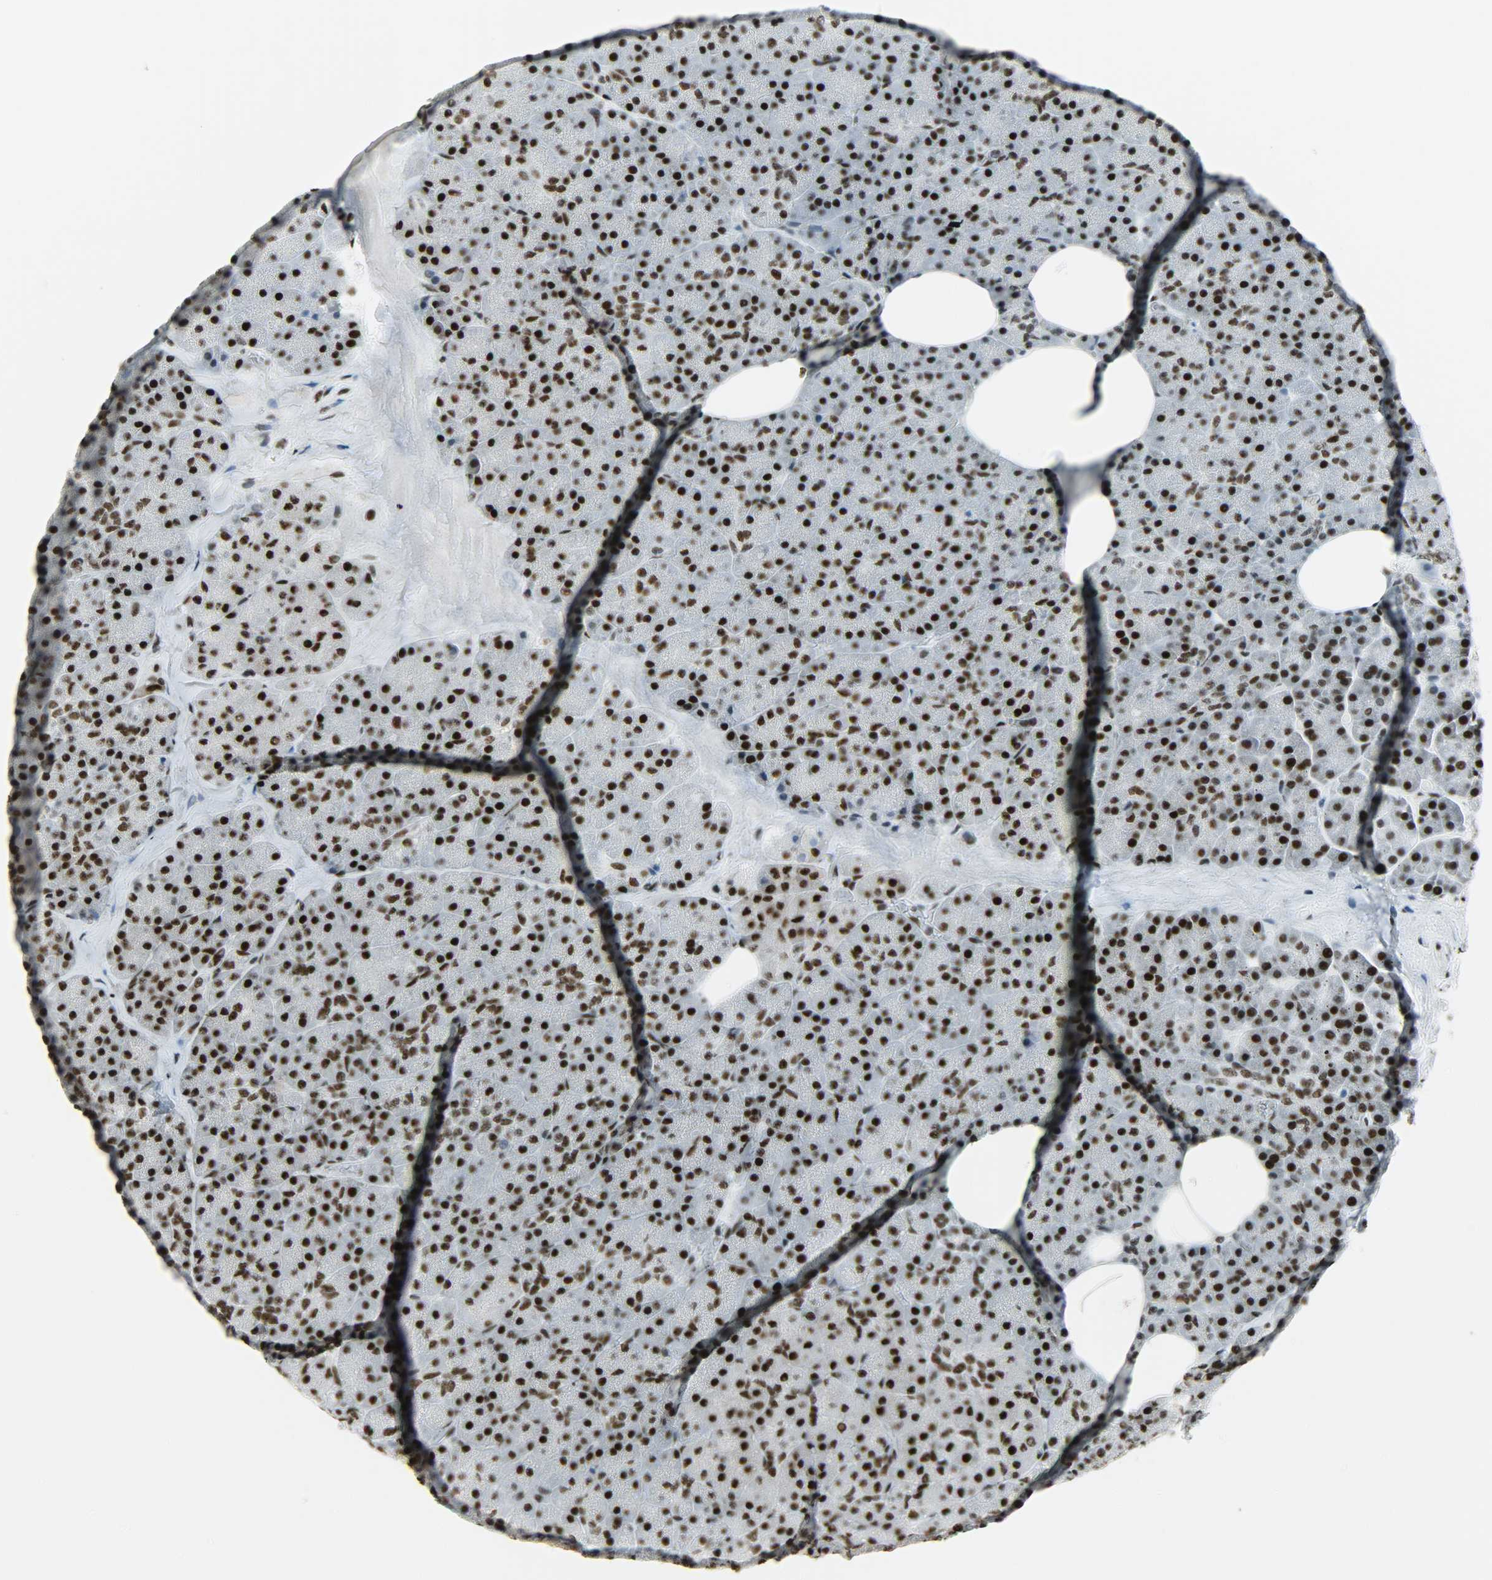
{"staining": {"intensity": "strong", "quantity": ">75%", "location": "nuclear"}, "tissue": "pancreas", "cell_type": "Exocrine glandular cells", "image_type": "normal", "snomed": [{"axis": "morphology", "description": "Normal tissue, NOS"}, {"axis": "topography", "description": "Pancreas"}], "caption": "High-power microscopy captured an immunohistochemistry histopathology image of benign pancreas, revealing strong nuclear staining in approximately >75% of exocrine glandular cells. The staining is performed using DAB brown chromogen to label protein expression. The nuclei are counter-stained blue using hematoxylin.", "gene": "SNRPA", "patient": {"sex": "female", "age": 35}}